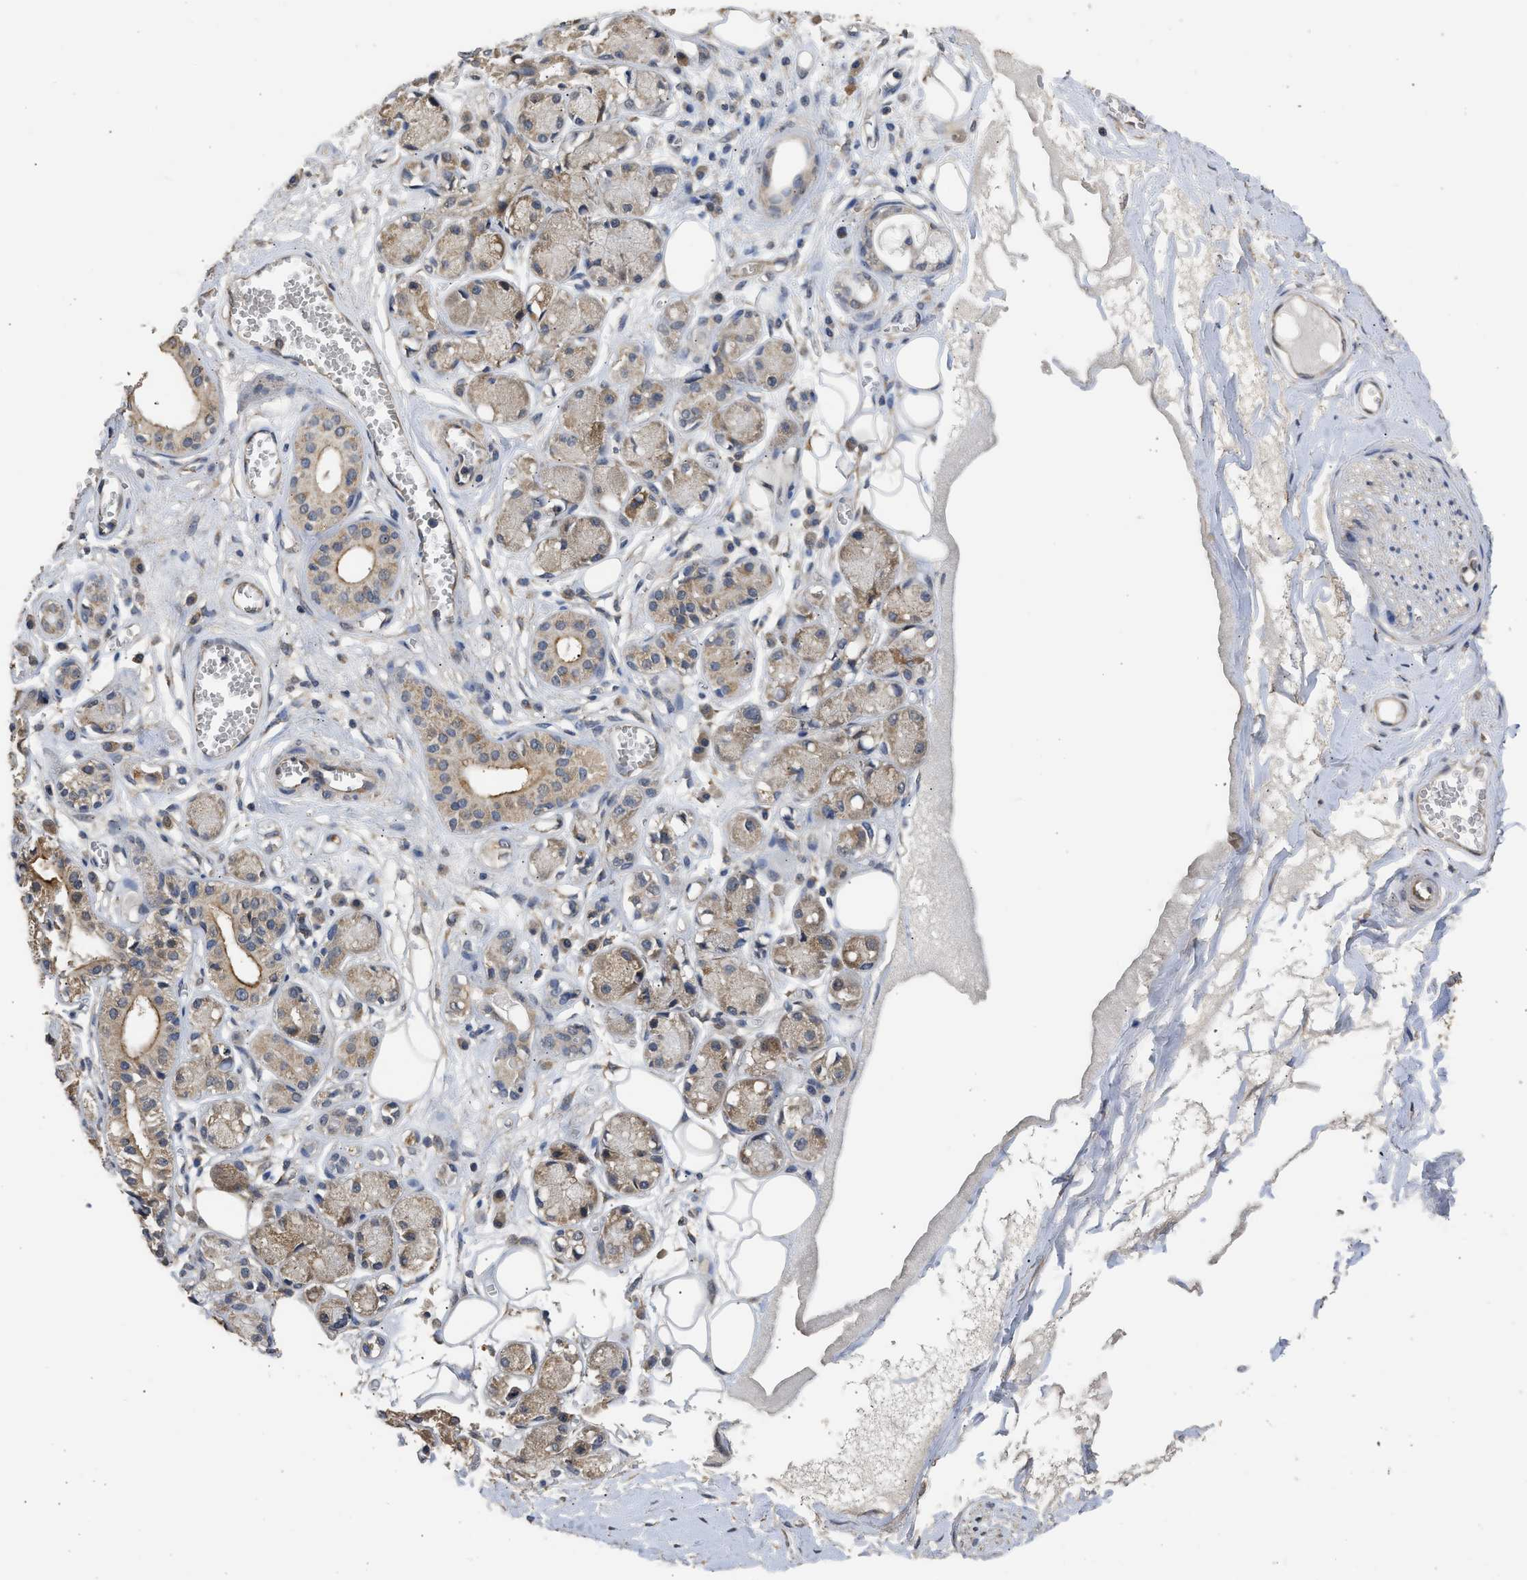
{"staining": {"intensity": "weak", "quantity": ">75%", "location": "cytoplasmic/membranous"}, "tissue": "adipose tissue", "cell_type": "Adipocytes", "image_type": "normal", "snomed": [{"axis": "morphology", "description": "Normal tissue, NOS"}, {"axis": "morphology", "description": "Inflammation, NOS"}, {"axis": "topography", "description": "Salivary gland"}, {"axis": "topography", "description": "Peripheral nerve tissue"}], "caption": "Immunohistochemical staining of normal adipose tissue reveals weak cytoplasmic/membranous protein positivity in about >75% of adipocytes.", "gene": "SPINT2", "patient": {"sex": "female", "age": 75}}